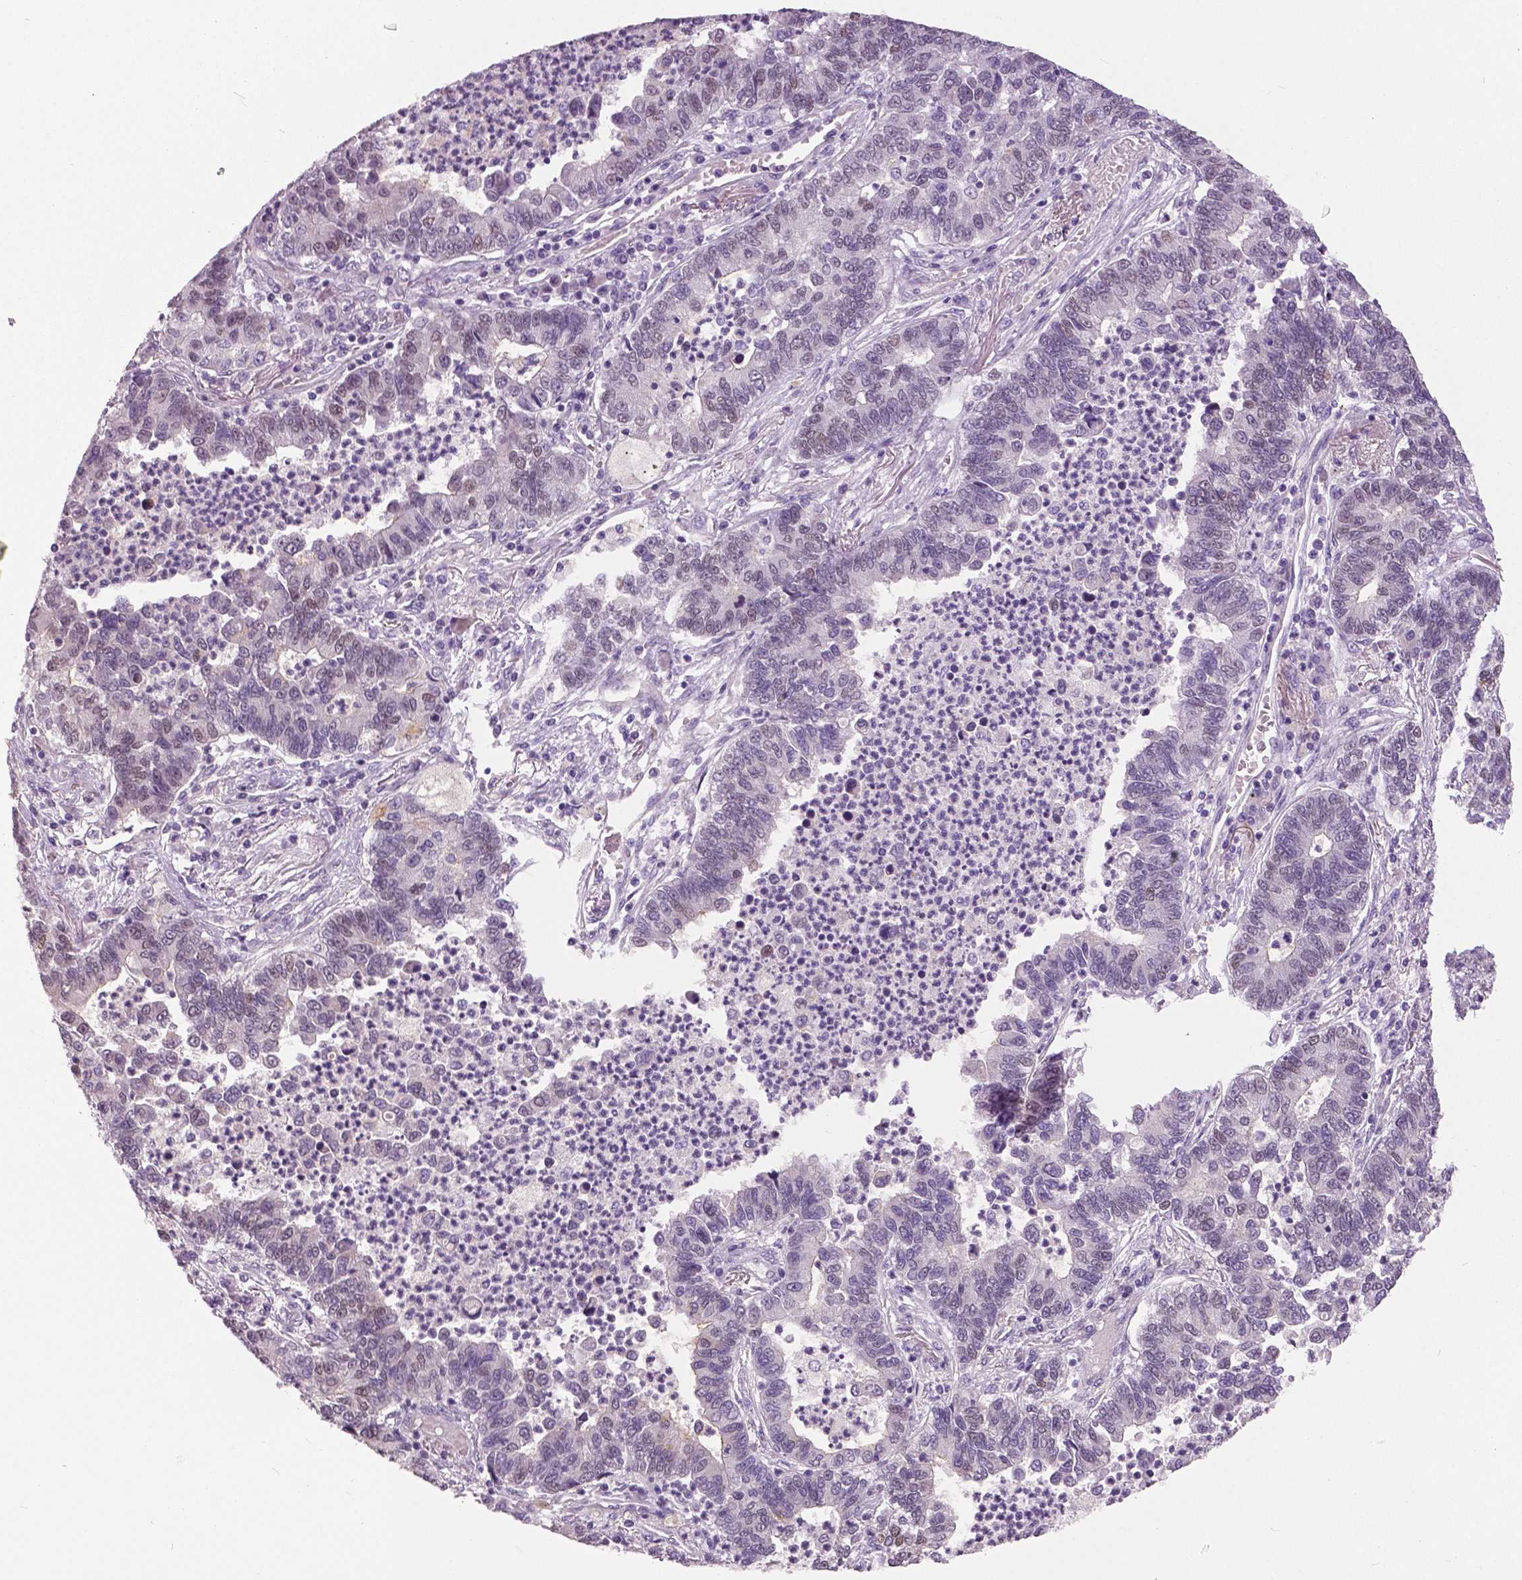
{"staining": {"intensity": "negative", "quantity": "none", "location": "none"}, "tissue": "lung cancer", "cell_type": "Tumor cells", "image_type": "cancer", "snomed": [{"axis": "morphology", "description": "Adenocarcinoma, NOS"}, {"axis": "topography", "description": "Lung"}], "caption": "Micrograph shows no protein positivity in tumor cells of lung cancer tissue.", "gene": "FOXA1", "patient": {"sex": "female", "age": 57}}